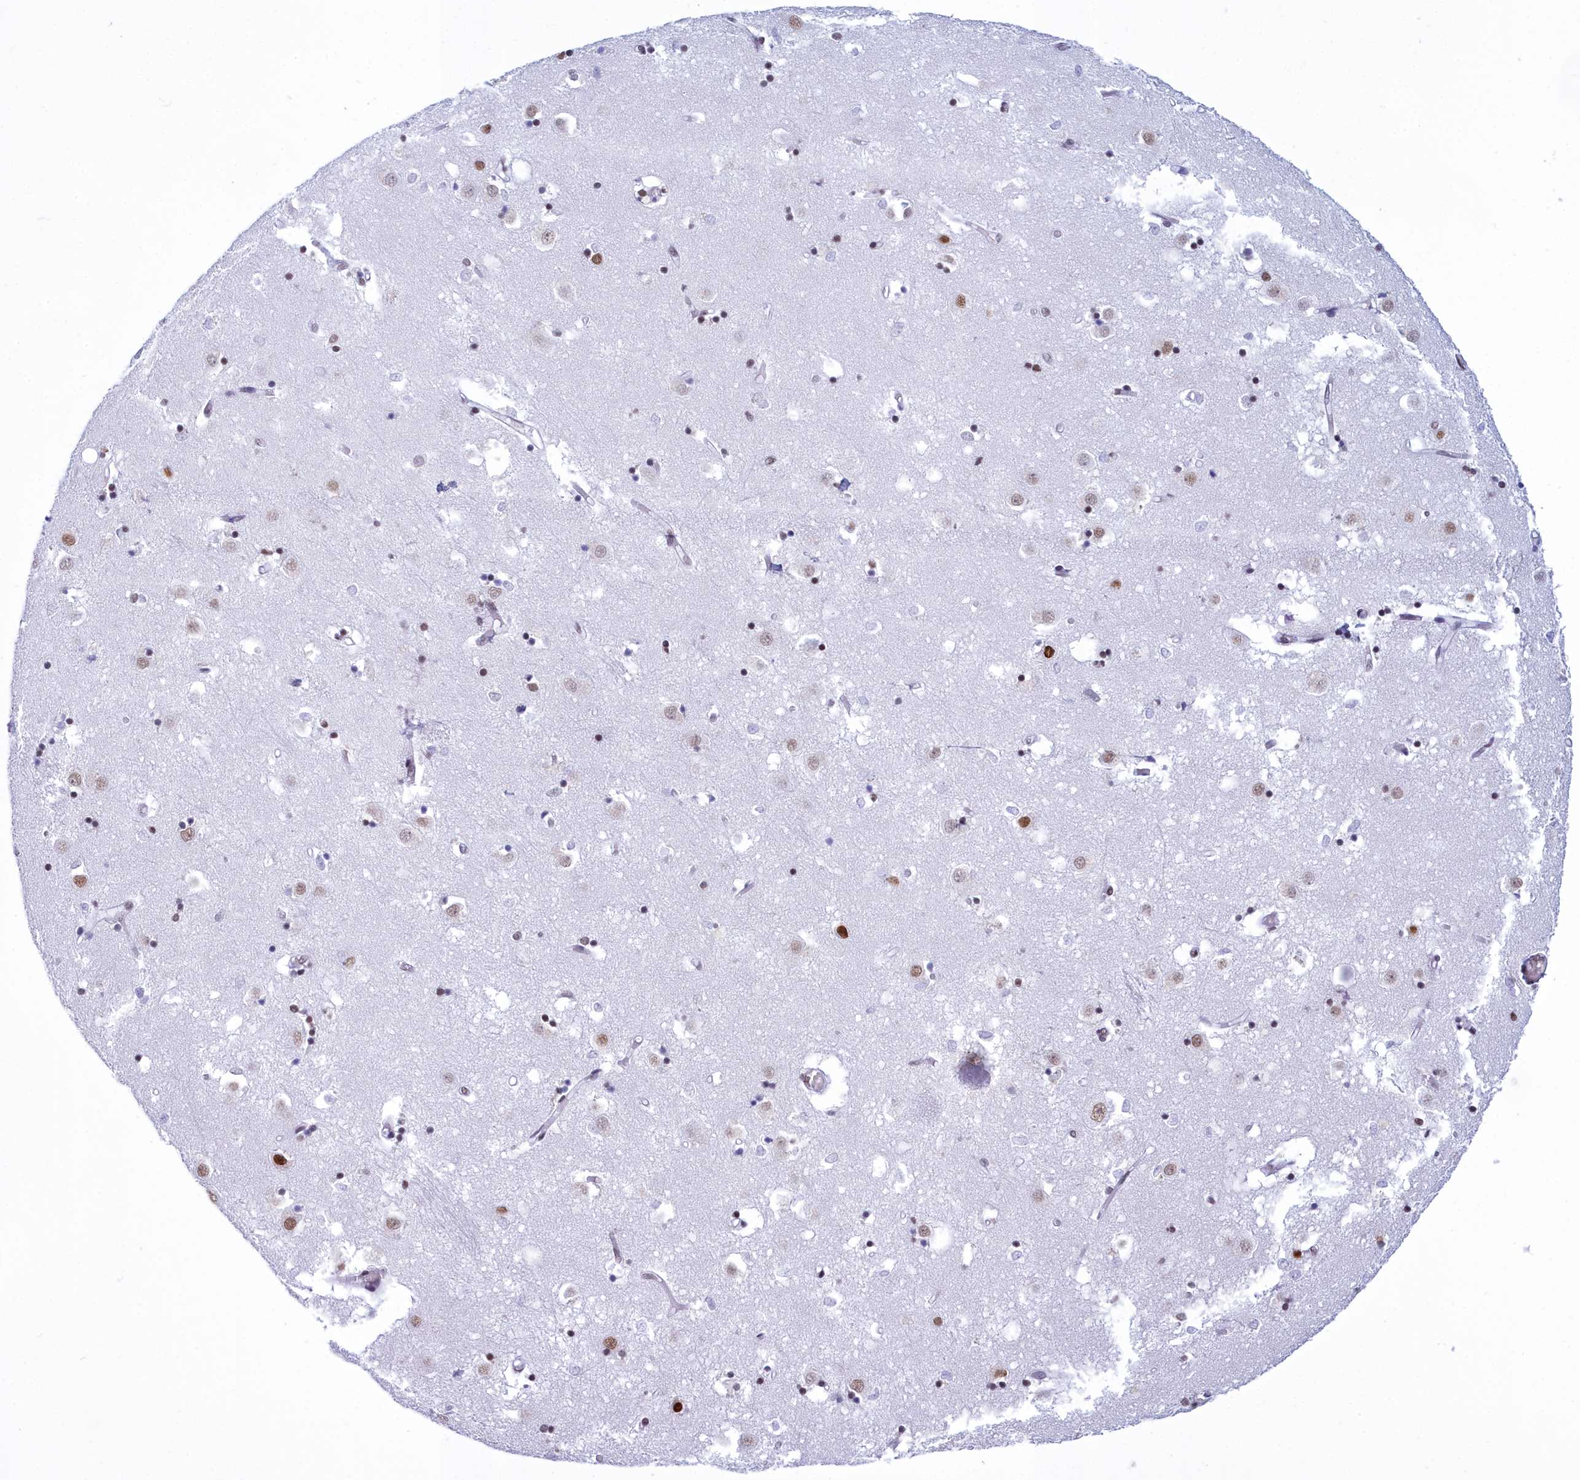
{"staining": {"intensity": "moderate", "quantity": "<25%", "location": "nuclear"}, "tissue": "caudate", "cell_type": "Glial cells", "image_type": "normal", "snomed": [{"axis": "morphology", "description": "Normal tissue, NOS"}, {"axis": "topography", "description": "Lateral ventricle wall"}], "caption": "The photomicrograph demonstrates staining of benign caudate, revealing moderate nuclear protein staining (brown color) within glial cells.", "gene": "CDC26", "patient": {"sex": "male", "age": 70}}